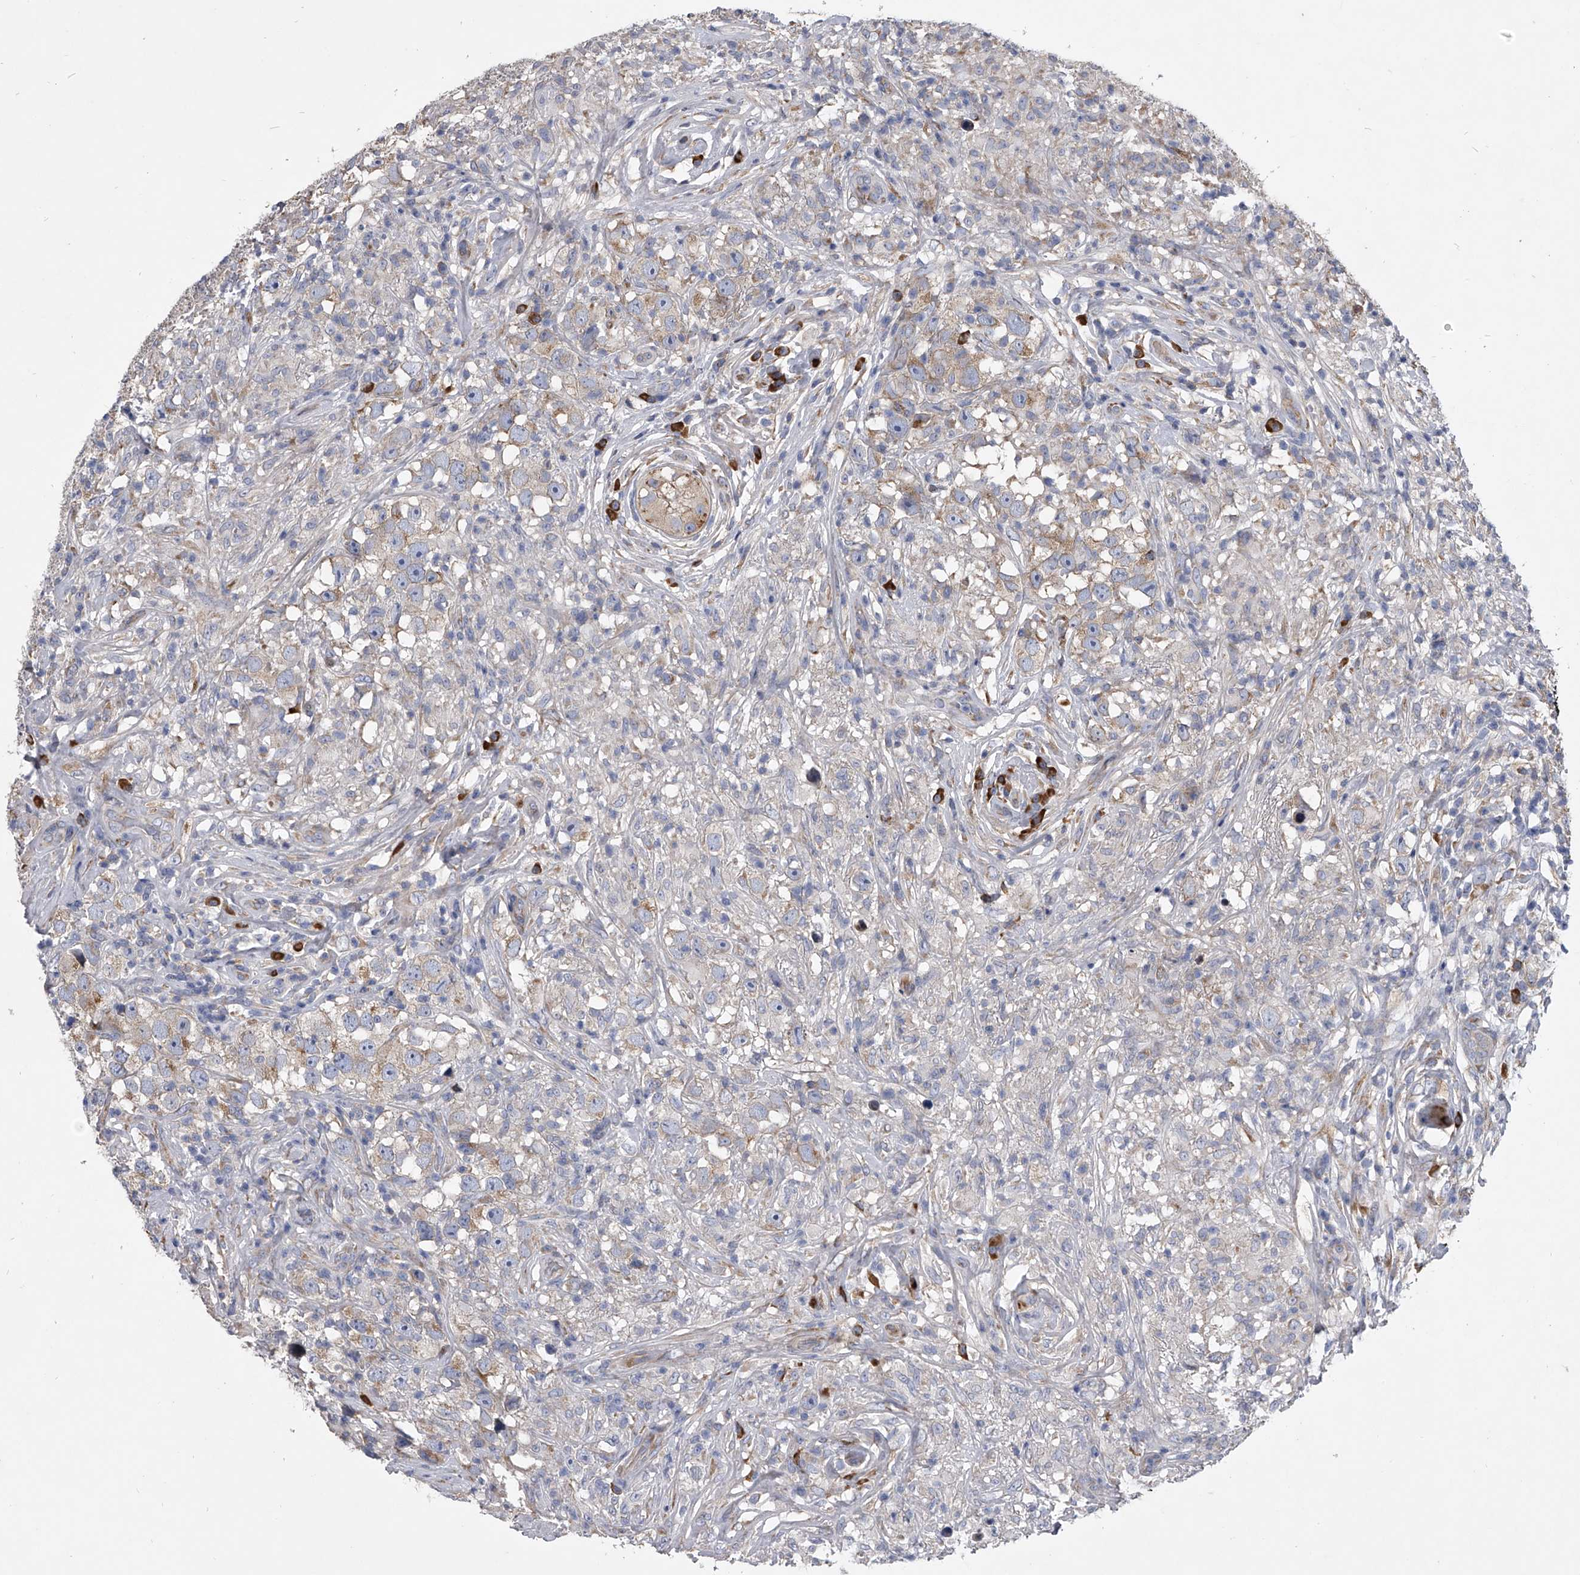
{"staining": {"intensity": "weak", "quantity": "<25%", "location": "cytoplasmic/membranous"}, "tissue": "testis cancer", "cell_type": "Tumor cells", "image_type": "cancer", "snomed": [{"axis": "morphology", "description": "Seminoma, NOS"}, {"axis": "topography", "description": "Testis"}], "caption": "A micrograph of human testis seminoma is negative for staining in tumor cells.", "gene": "CCR4", "patient": {"sex": "male", "age": 49}}